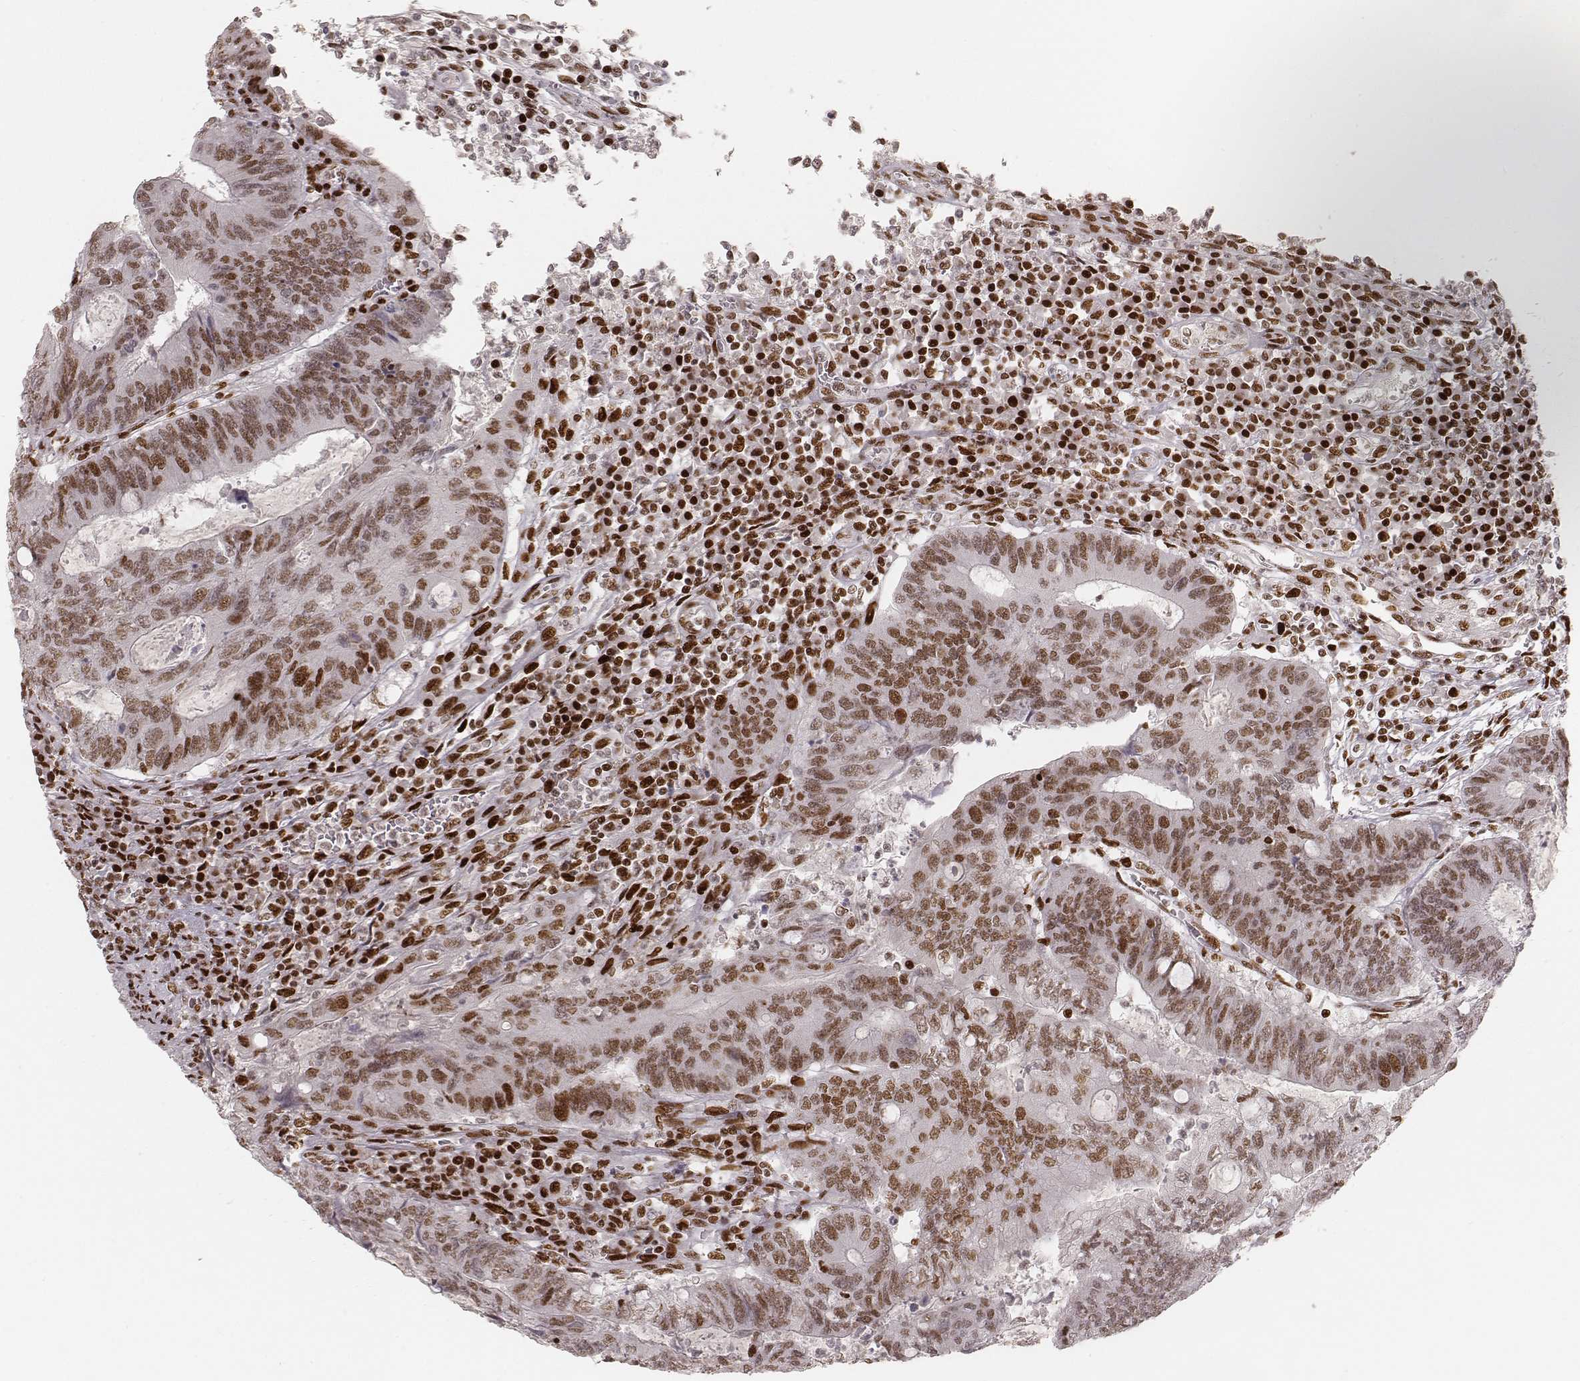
{"staining": {"intensity": "moderate", "quantity": ">75%", "location": "nuclear"}, "tissue": "colorectal cancer", "cell_type": "Tumor cells", "image_type": "cancer", "snomed": [{"axis": "morphology", "description": "Adenocarcinoma, NOS"}, {"axis": "topography", "description": "Colon"}], "caption": "Colorectal adenocarcinoma stained with immunohistochemistry demonstrates moderate nuclear expression in about >75% of tumor cells.", "gene": "HNRNPC", "patient": {"sex": "male", "age": 67}}